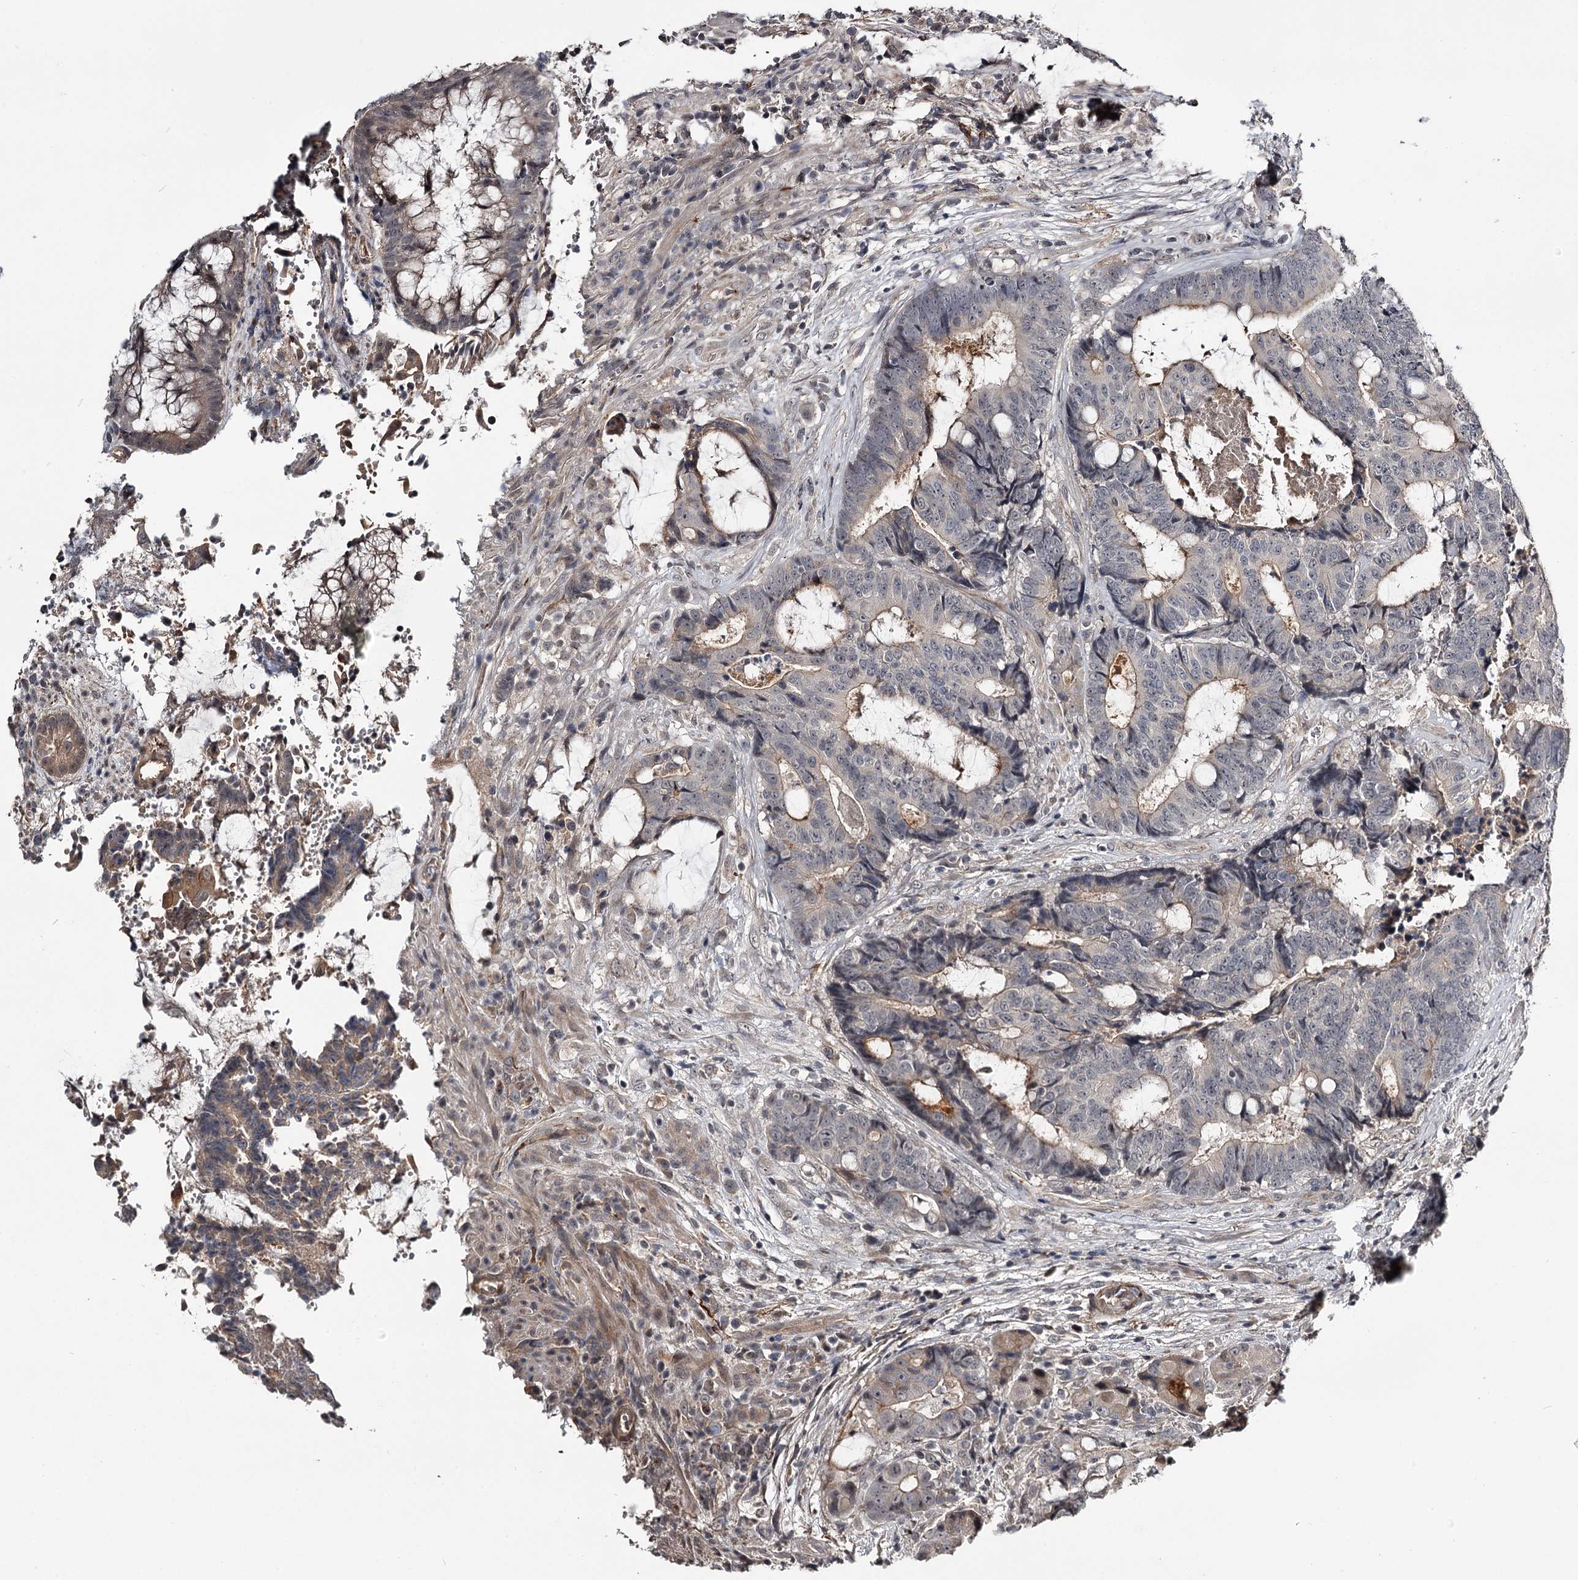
{"staining": {"intensity": "weak", "quantity": "<25%", "location": "cytoplasmic/membranous"}, "tissue": "colorectal cancer", "cell_type": "Tumor cells", "image_type": "cancer", "snomed": [{"axis": "morphology", "description": "Adenocarcinoma, NOS"}, {"axis": "topography", "description": "Rectum"}], "caption": "Protein analysis of colorectal cancer exhibits no significant expression in tumor cells. Nuclei are stained in blue.", "gene": "CWF19L2", "patient": {"sex": "male", "age": 69}}